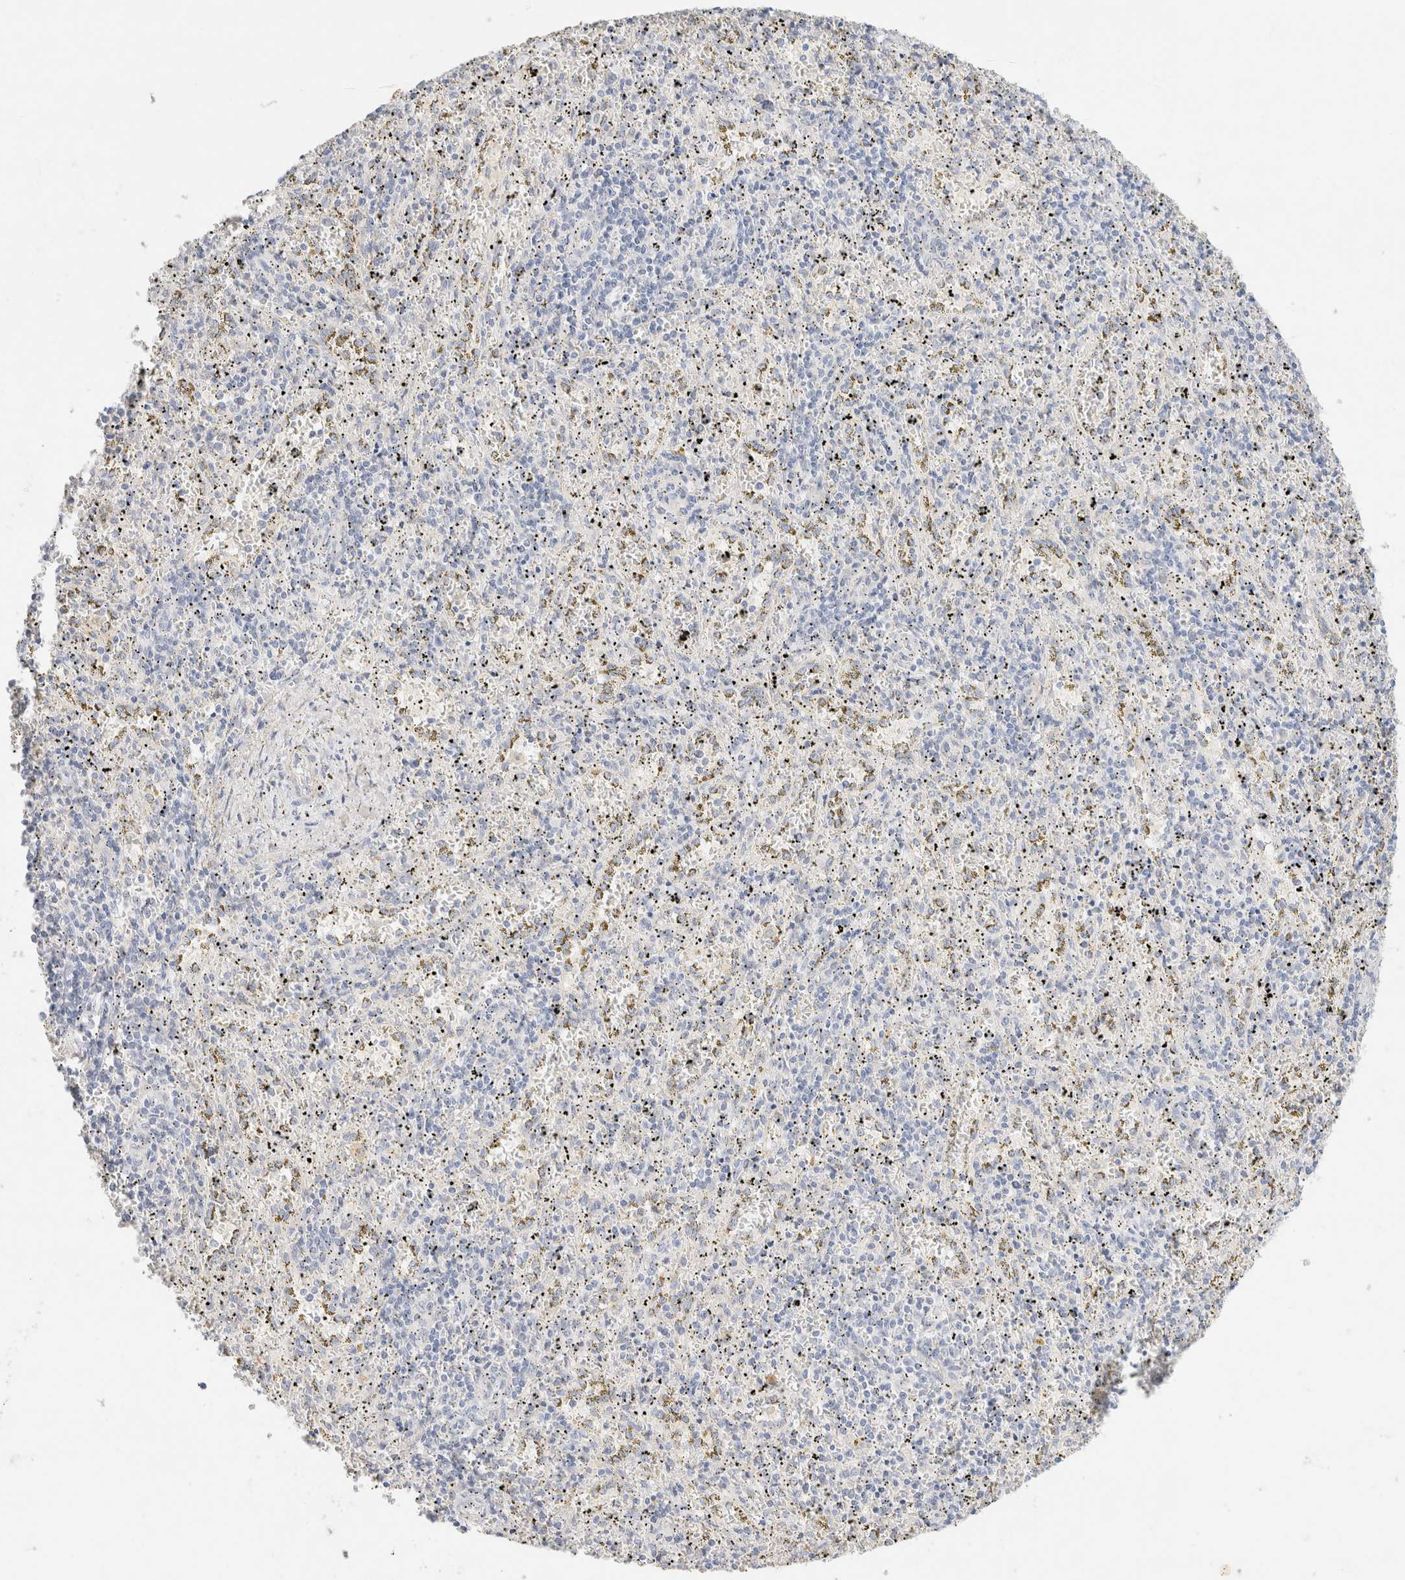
{"staining": {"intensity": "negative", "quantity": "none", "location": "none"}, "tissue": "spleen", "cell_type": "Cells in red pulp", "image_type": "normal", "snomed": [{"axis": "morphology", "description": "Normal tissue, NOS"}, {"axis": "topography", "description": "Spleen"}], "caption": "A histopathology image of spleen stained for a protein reveals no brown staining in cells in red pulp.", "gene": "CA12", "patient": {"sex": "male", "age": 11}}